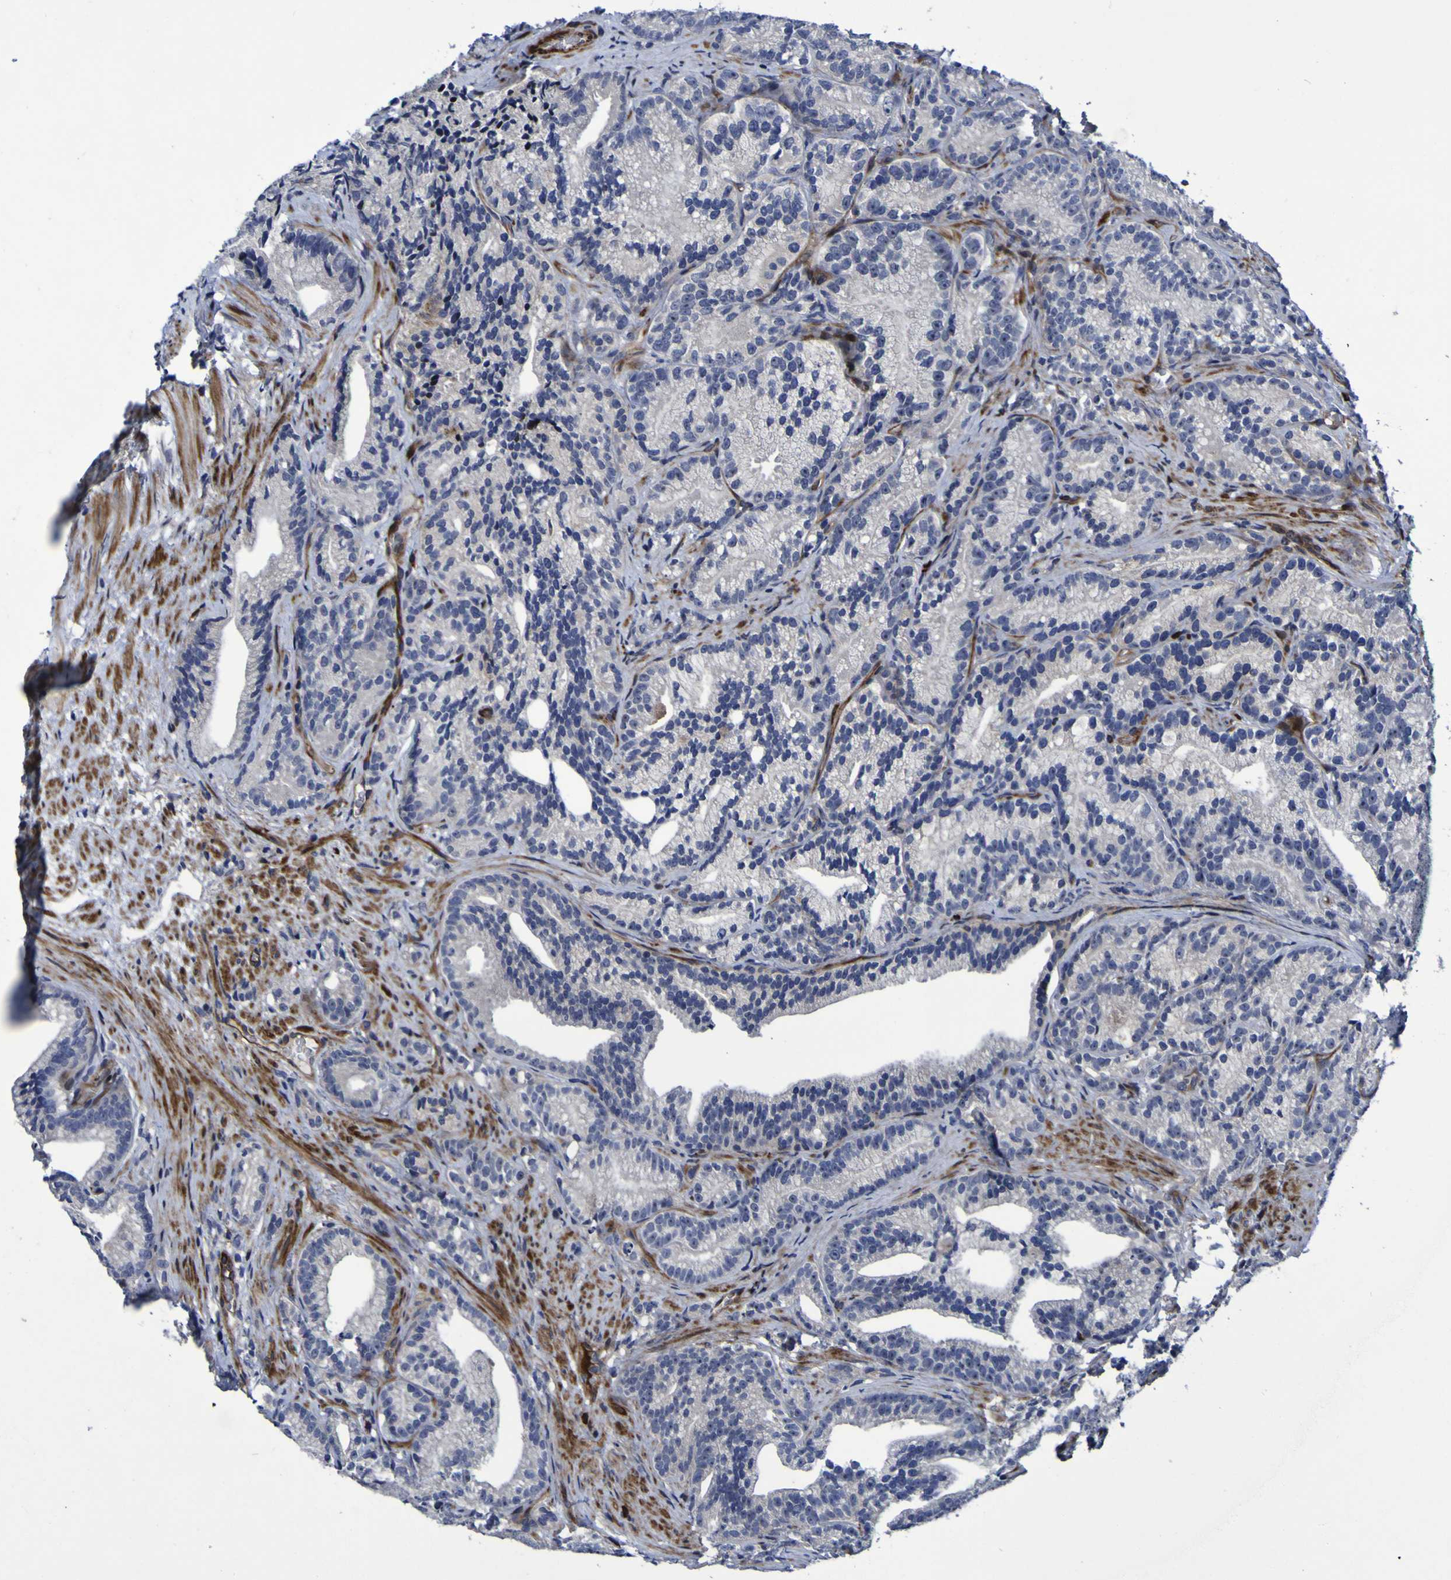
{"staining": {"intensity": "negative", "quantity": "none", "location": "none"}, "tissue": "prostate cancer", "cell_type": "Tumor cells", "image_type": "cancer", "snomed": [{"axis": "morphology", "description": "Adenocarcinoma, Low grade"}, {"axis": "topography", "description": "Prostate"}], "caption": "An image of human prostate adenocarcinoma (low-grade) is negative for staining in tumor cells.", "gene": "MGLL", "patient": {"sex": "male", "age": 89}}